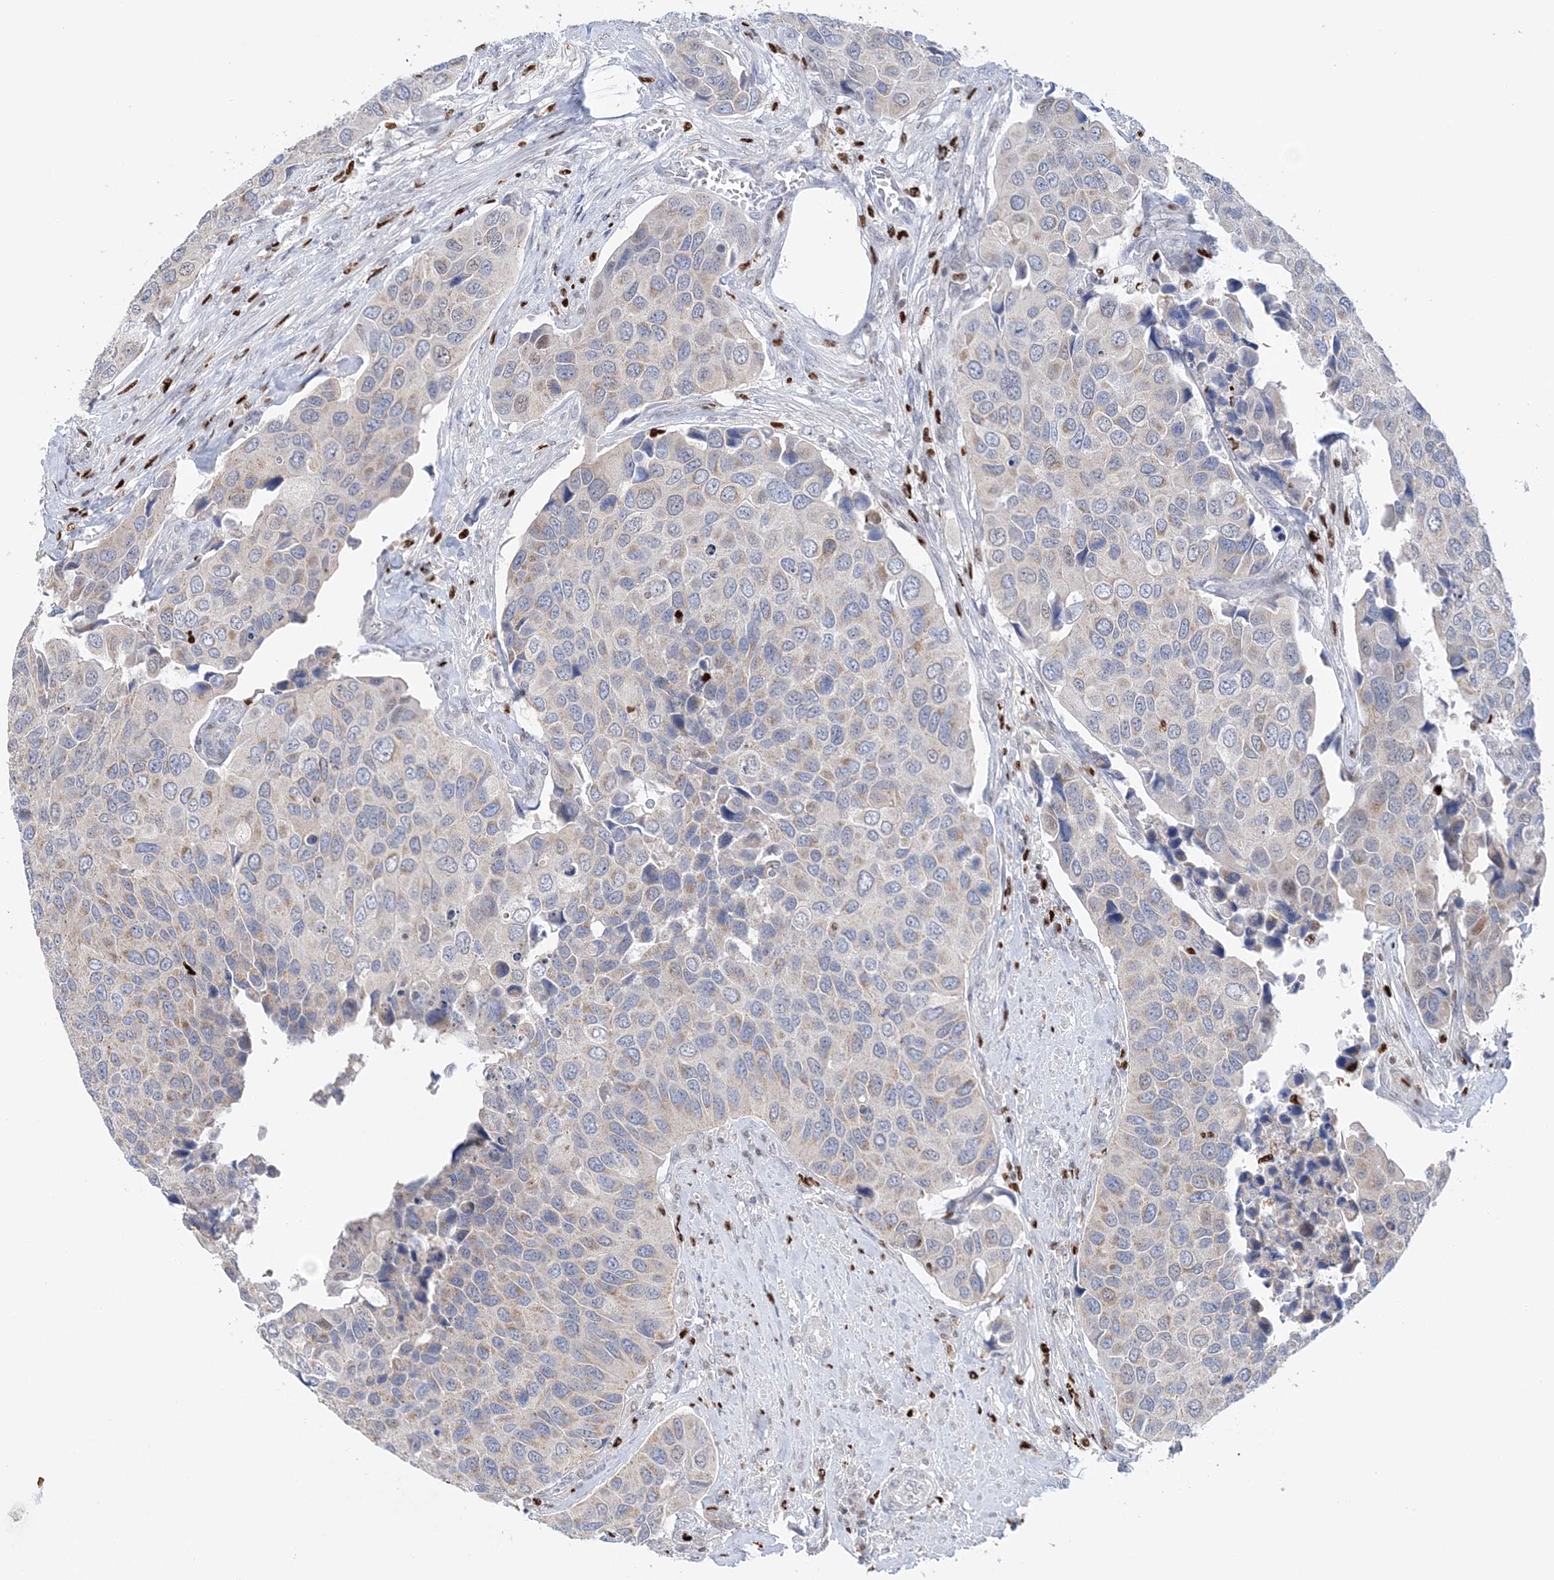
{"staining": {"intensity": "weak", "quantity": "<25%", "location": "cytoplasmic/membranous"}, "tissue": "urothelial cancer", "cell_type": "Tumor cells", "image_type": "cancer", "snomed": [{"axis": "morphology", "description": "Urothelial carcinoma, High grade"}, {"axis": "topography", "description": "Urinary bladder"}], "caption": "DAB (3,3'-diaminobenzidine) immunohistochemical staining of urothelial cancer exhibits no significant expression in tumor cells. (Brightfield microscopy of DAB (3,3'-diaminobenzidine) IHC at high magnification).", "gene": "NIT2", "patient": {"sex": "male", "age": 74}}